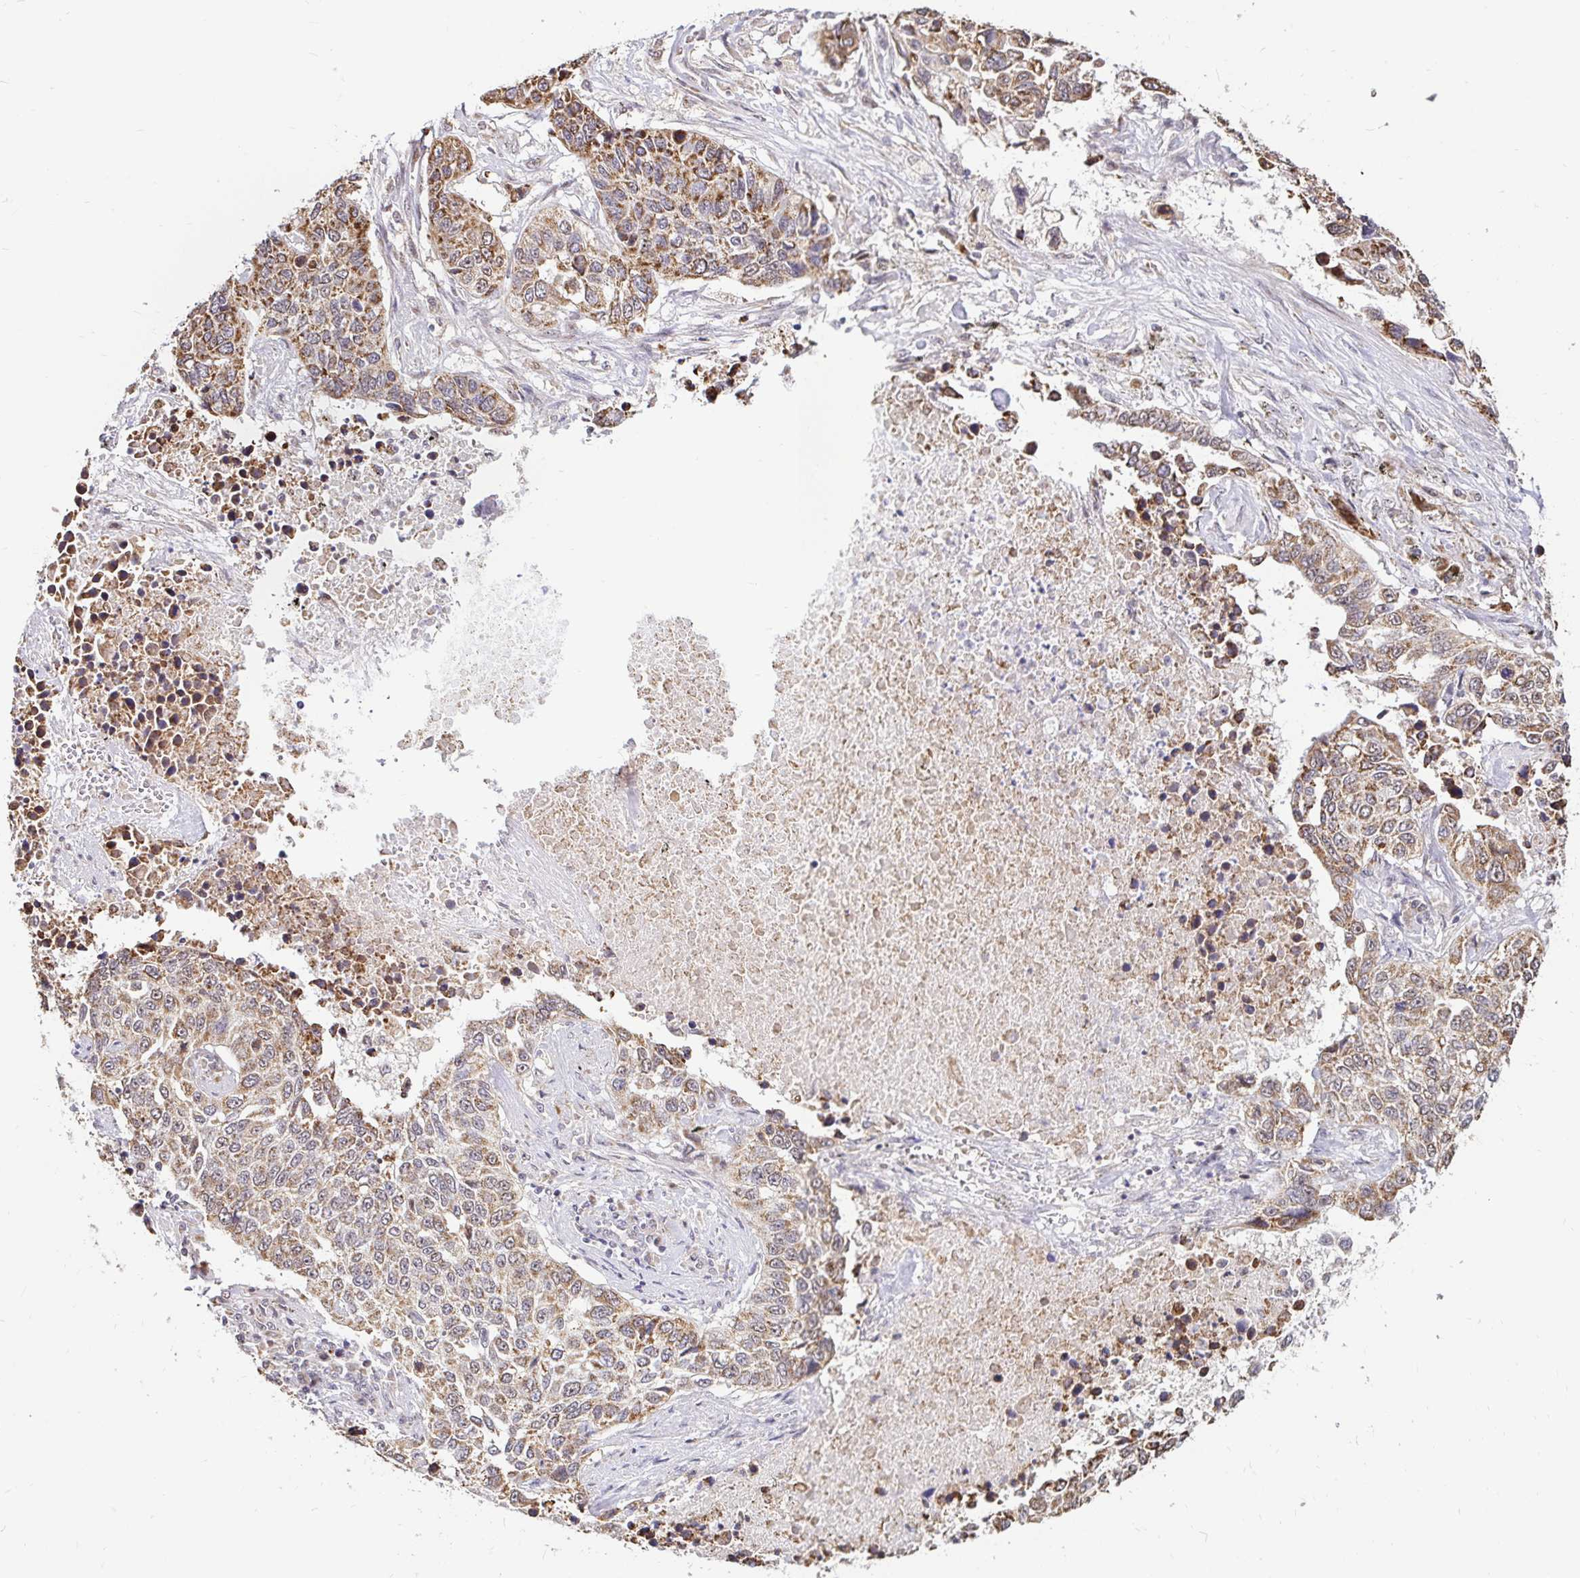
{"staining": {"intensity": "strong", "quantity": ">75%", "location": "cytoplasmic/membranous"}, "tissue": "lung cancer", "cell_type": "Tumor cells", "image_type": "cancer", "snomed": [{"axis": "morphology", "description": "Squamous cell carcinoma, NOS"}, {"axis": "topography", "description": "Lung"}], "caption": "Protein staining of lung squamous cell carcinoma tissue demonstrates strong cytoplasmic/membranous staining in about >75% of tumor cells.", "gene": "TIMM50", "patient": {"sex": "male", "age": 62}}